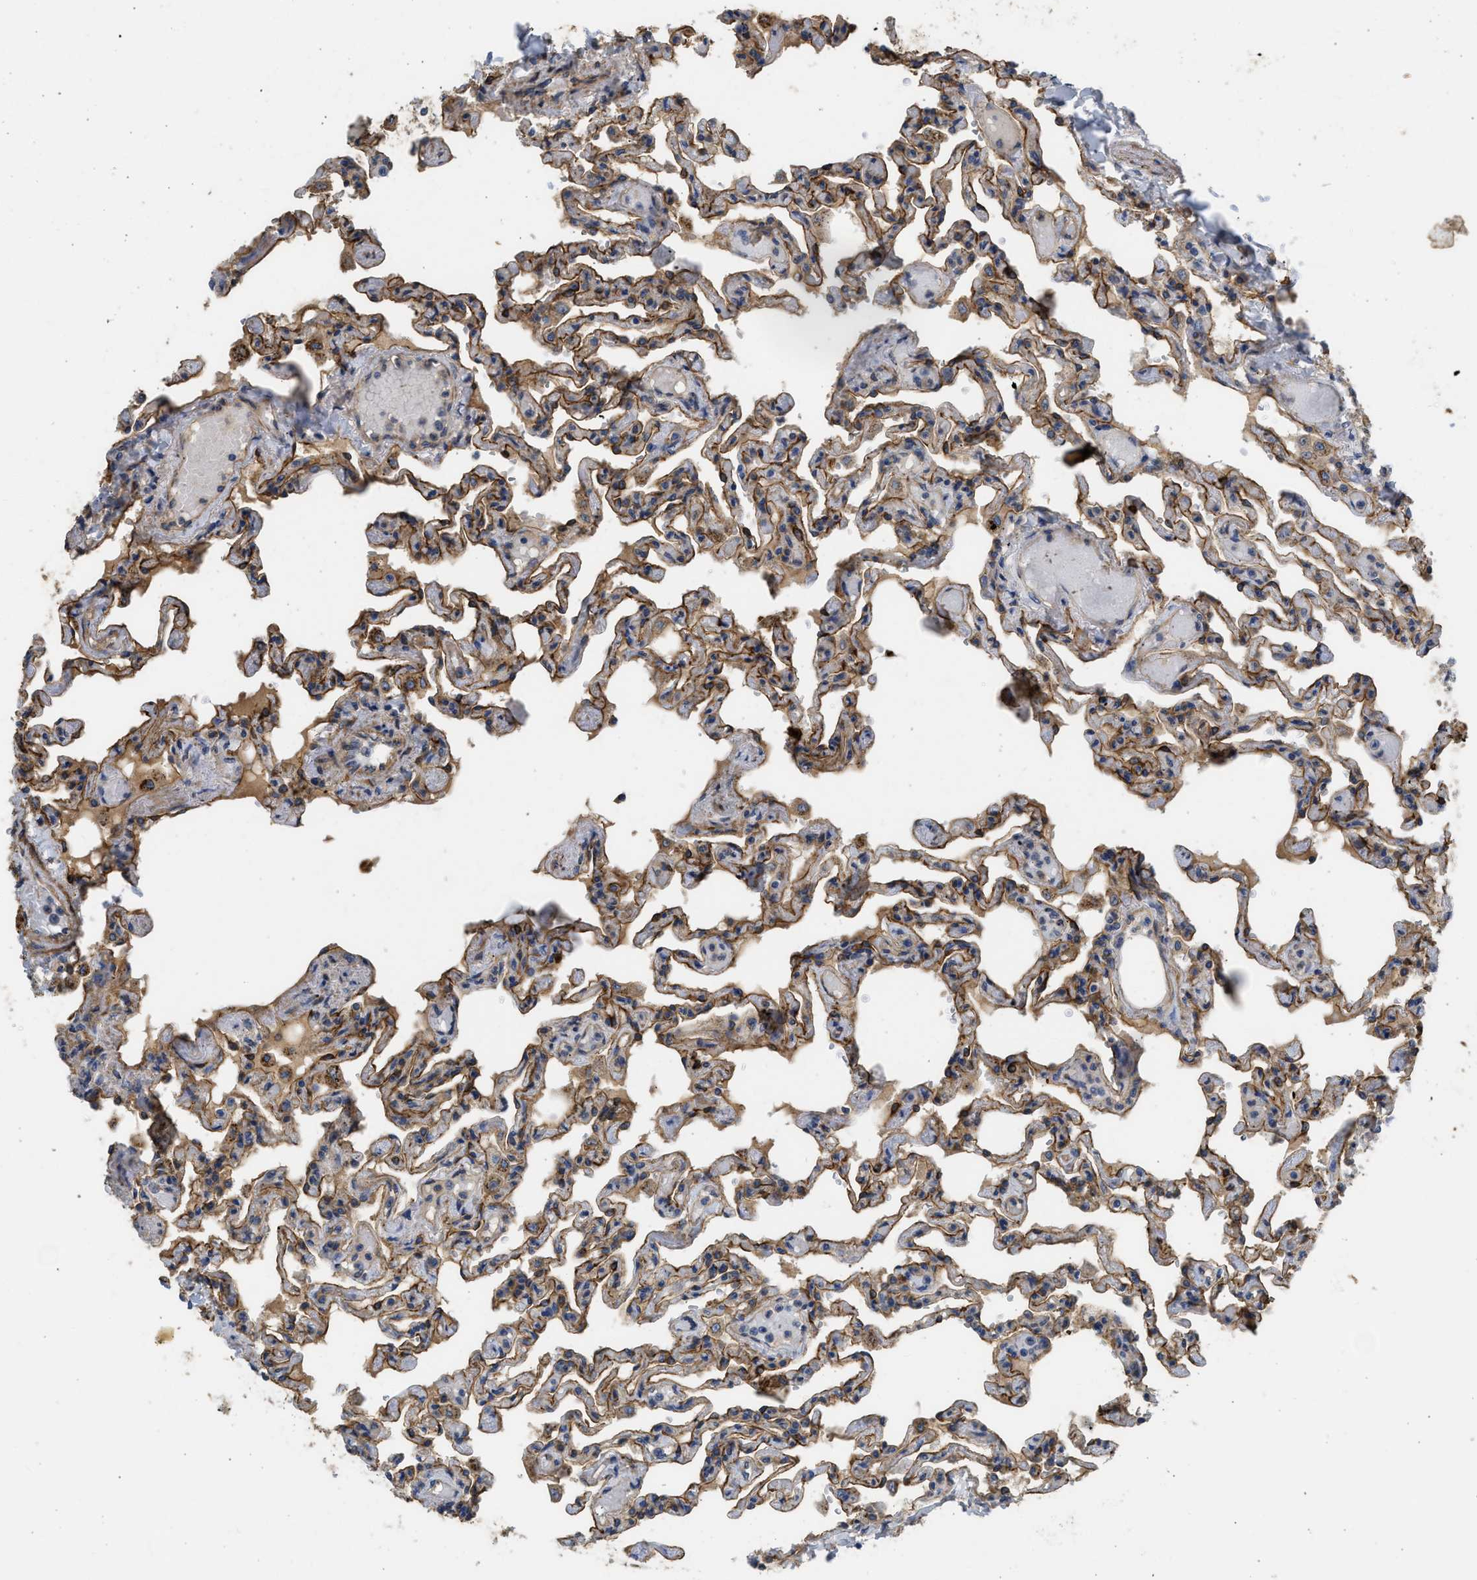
{"staining": {"intensity": "moderate", "quantity": ">75%", "location": "cytoplasmic/membranous"}, "tissue": "lung", "cell_type": "Alveolar cells", "image_type": "normal", "snomed": [{"axis": "morphology", "description": "Normal tissue, NOS"}, {"axis": "topography", "description": "Lung"}], "caption": "A brown stain labels moderate cytoplasmic/membranous expression of a protein in alveolar cells of unremarkable human lung.", "gene": "CSRNP2", "patient": {"sex": "male", "age": 21}}